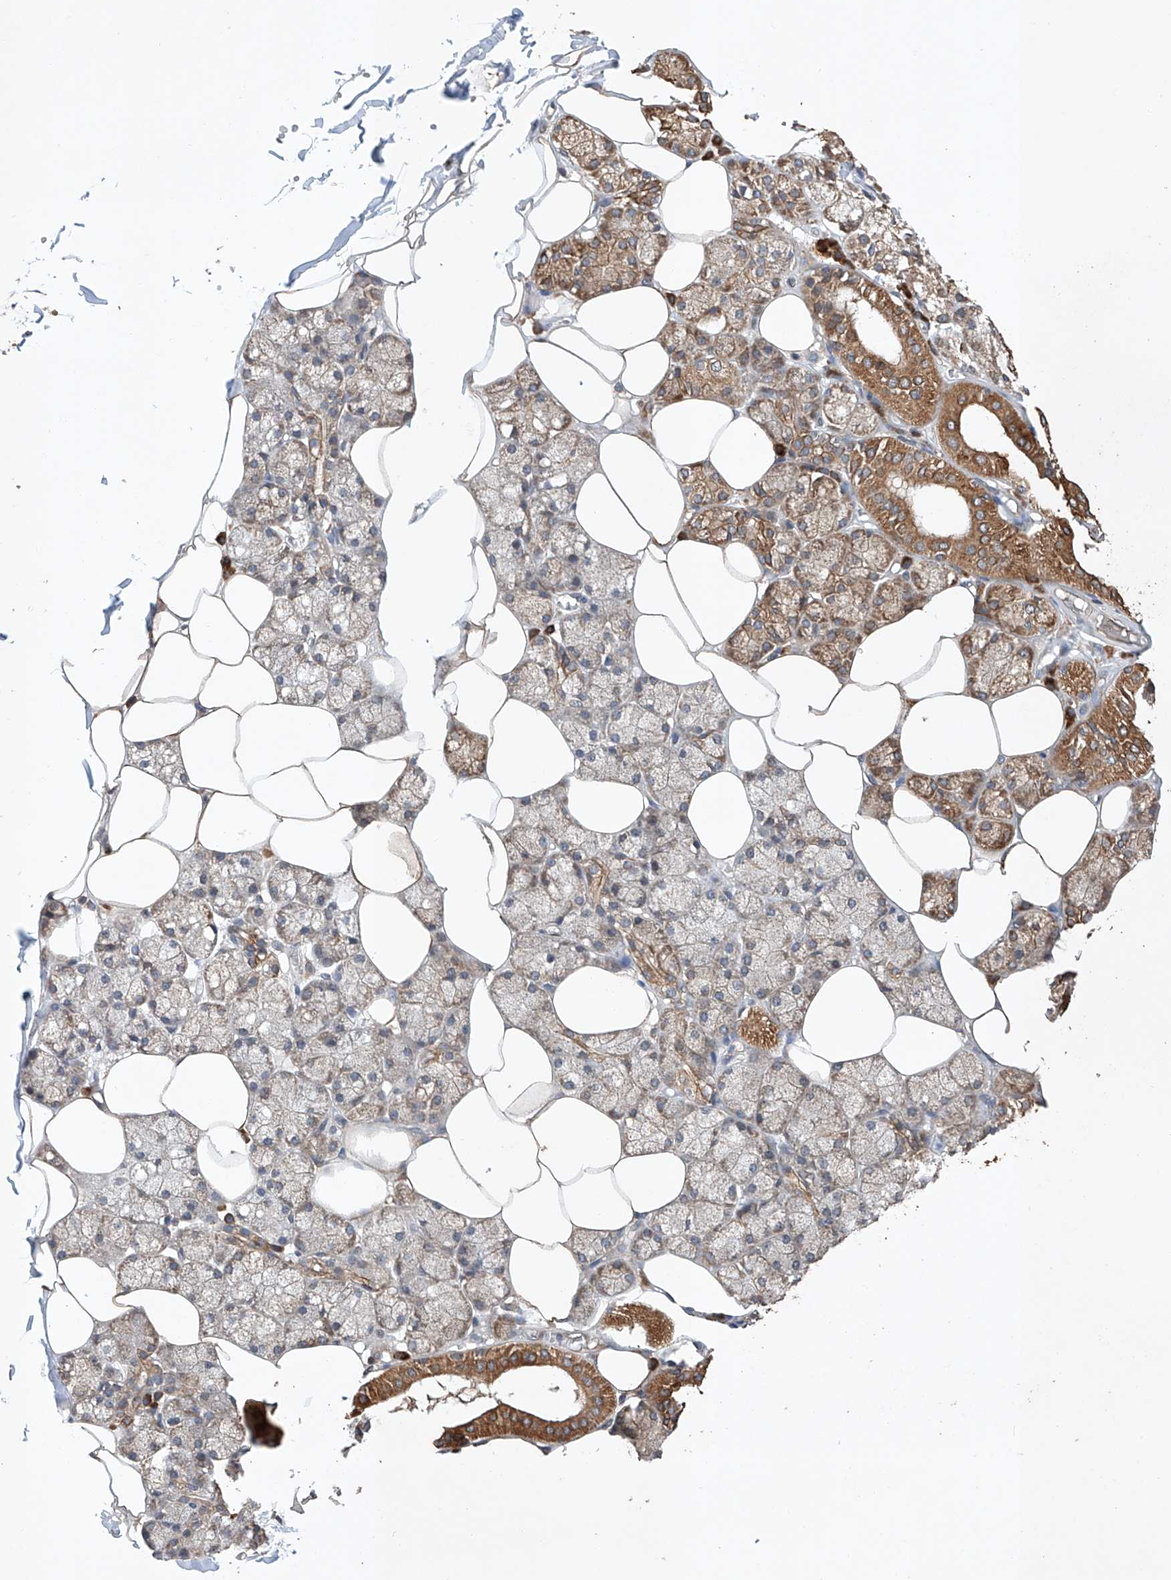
{"staining": {"intensity": "moderate", "quantity": "25%-75%", "location": "cytoplasmic/membranous"}, "tissue": "salivary gland", "cell_type": "Glandular cells", "image_type": "normal", "snomed": [{"axis": "morphology", "description": "Normal tissue, NOS"}, {"axis": "topography", "description": "Salivary gland"}], "caption": "DAB immunohistochemical staining of unremarkable salivary gland displays moderate cytoplasmic/membranous protein positivity in approximately 25%-75% of glandular cells.", "gene": "LURAP1", "patient": {"sex": "male", "age": 62}}